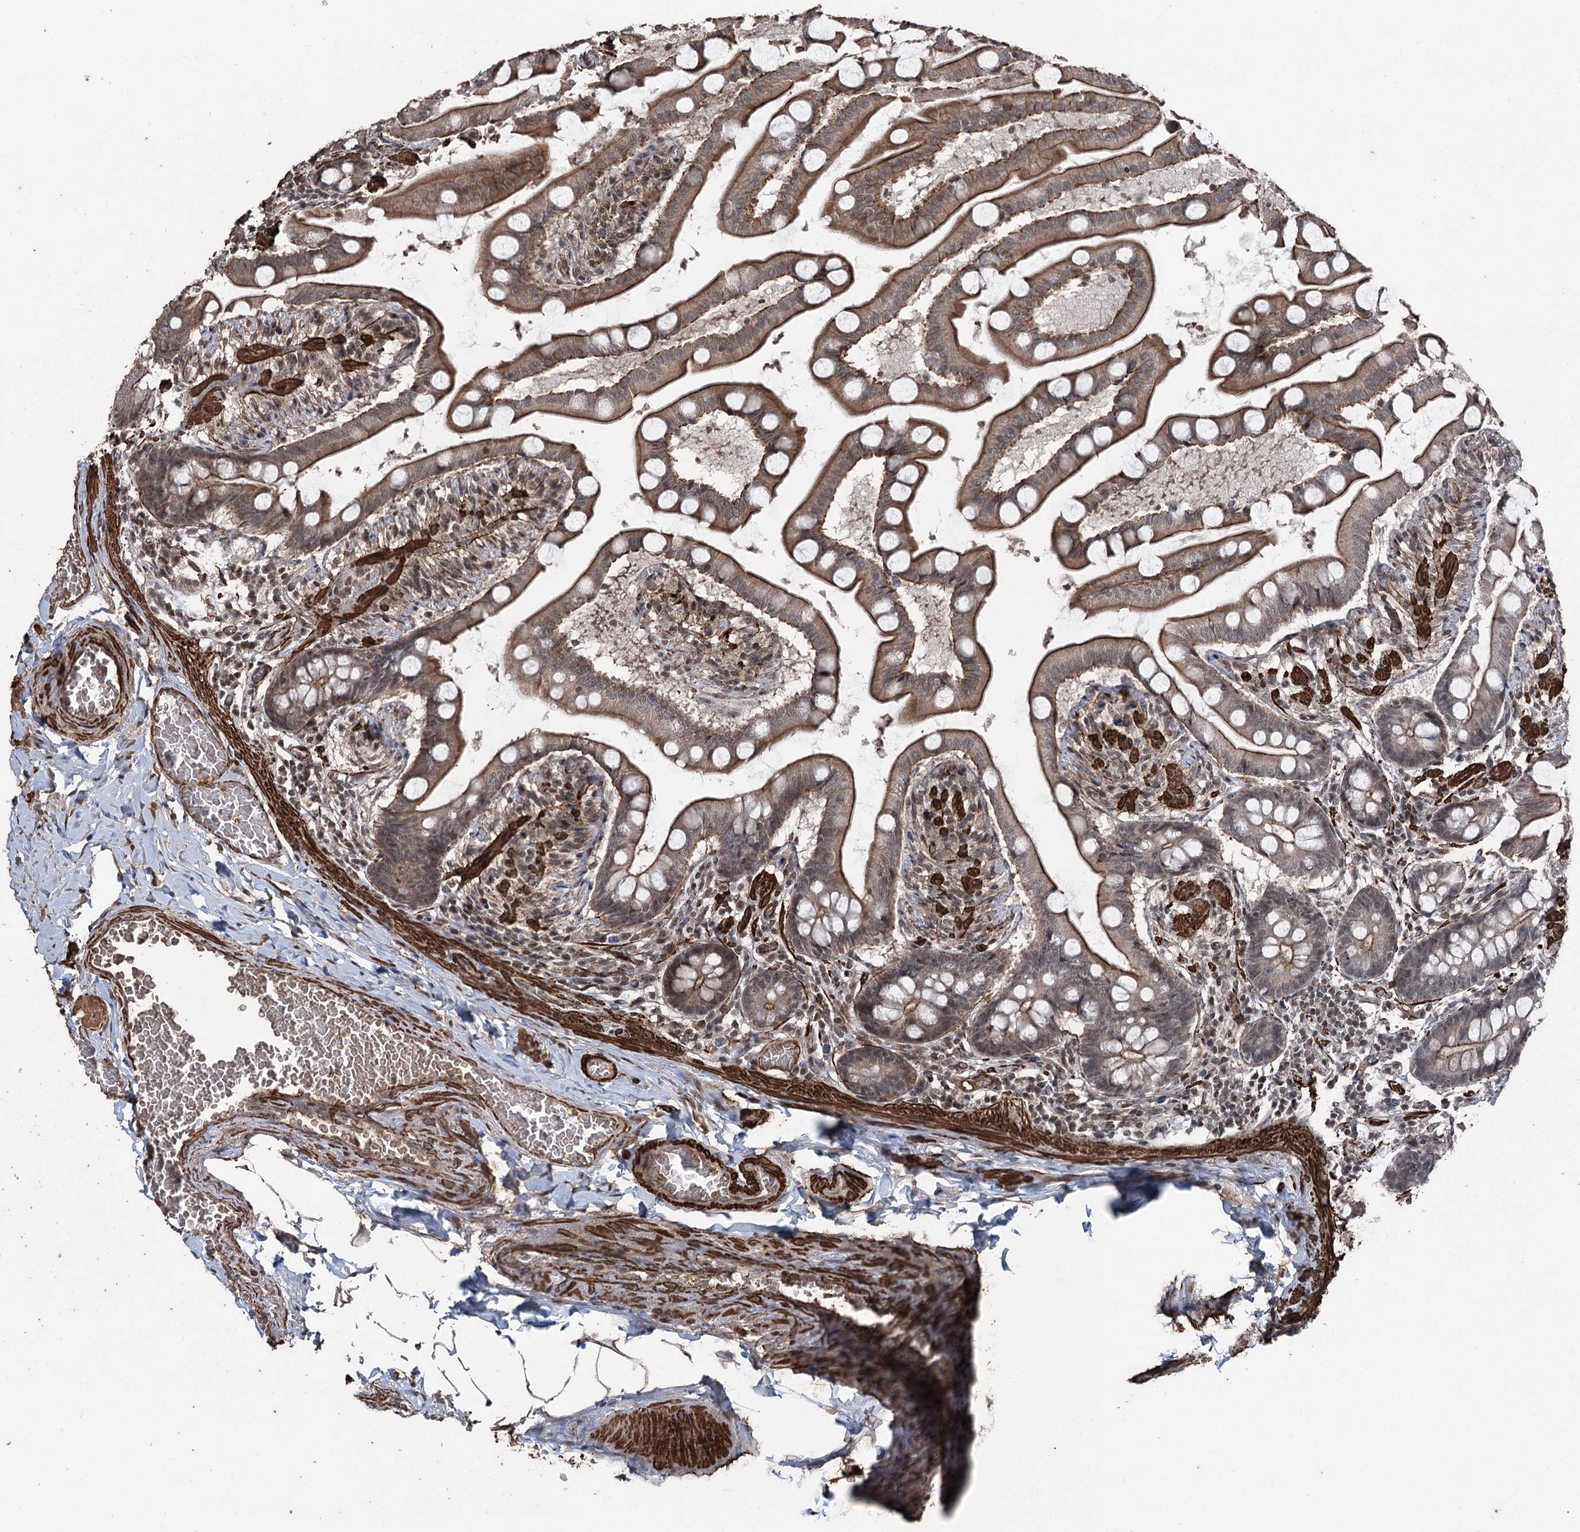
{"staining": {"intensity": "moderate", "quantity": ">75%", "location": "cytoplasmic/membranous"}, "tissue": "small intestine", "cell_type": "Glandular cells", "image_type": "normal", "snomed": [{"axis": "morphology", "description": "Normal tissue, NOS"}, {"axis": "topography", "description": "Small intestine"}], "caption": "Brown immunohistochemical staining in unremarkable small intestine shows moderate cytoplasmic/membranous positivity in approximately >75% of glandular cells.", "gene": "CCDC82", "patient": {"sex": "male", "age": 41}}